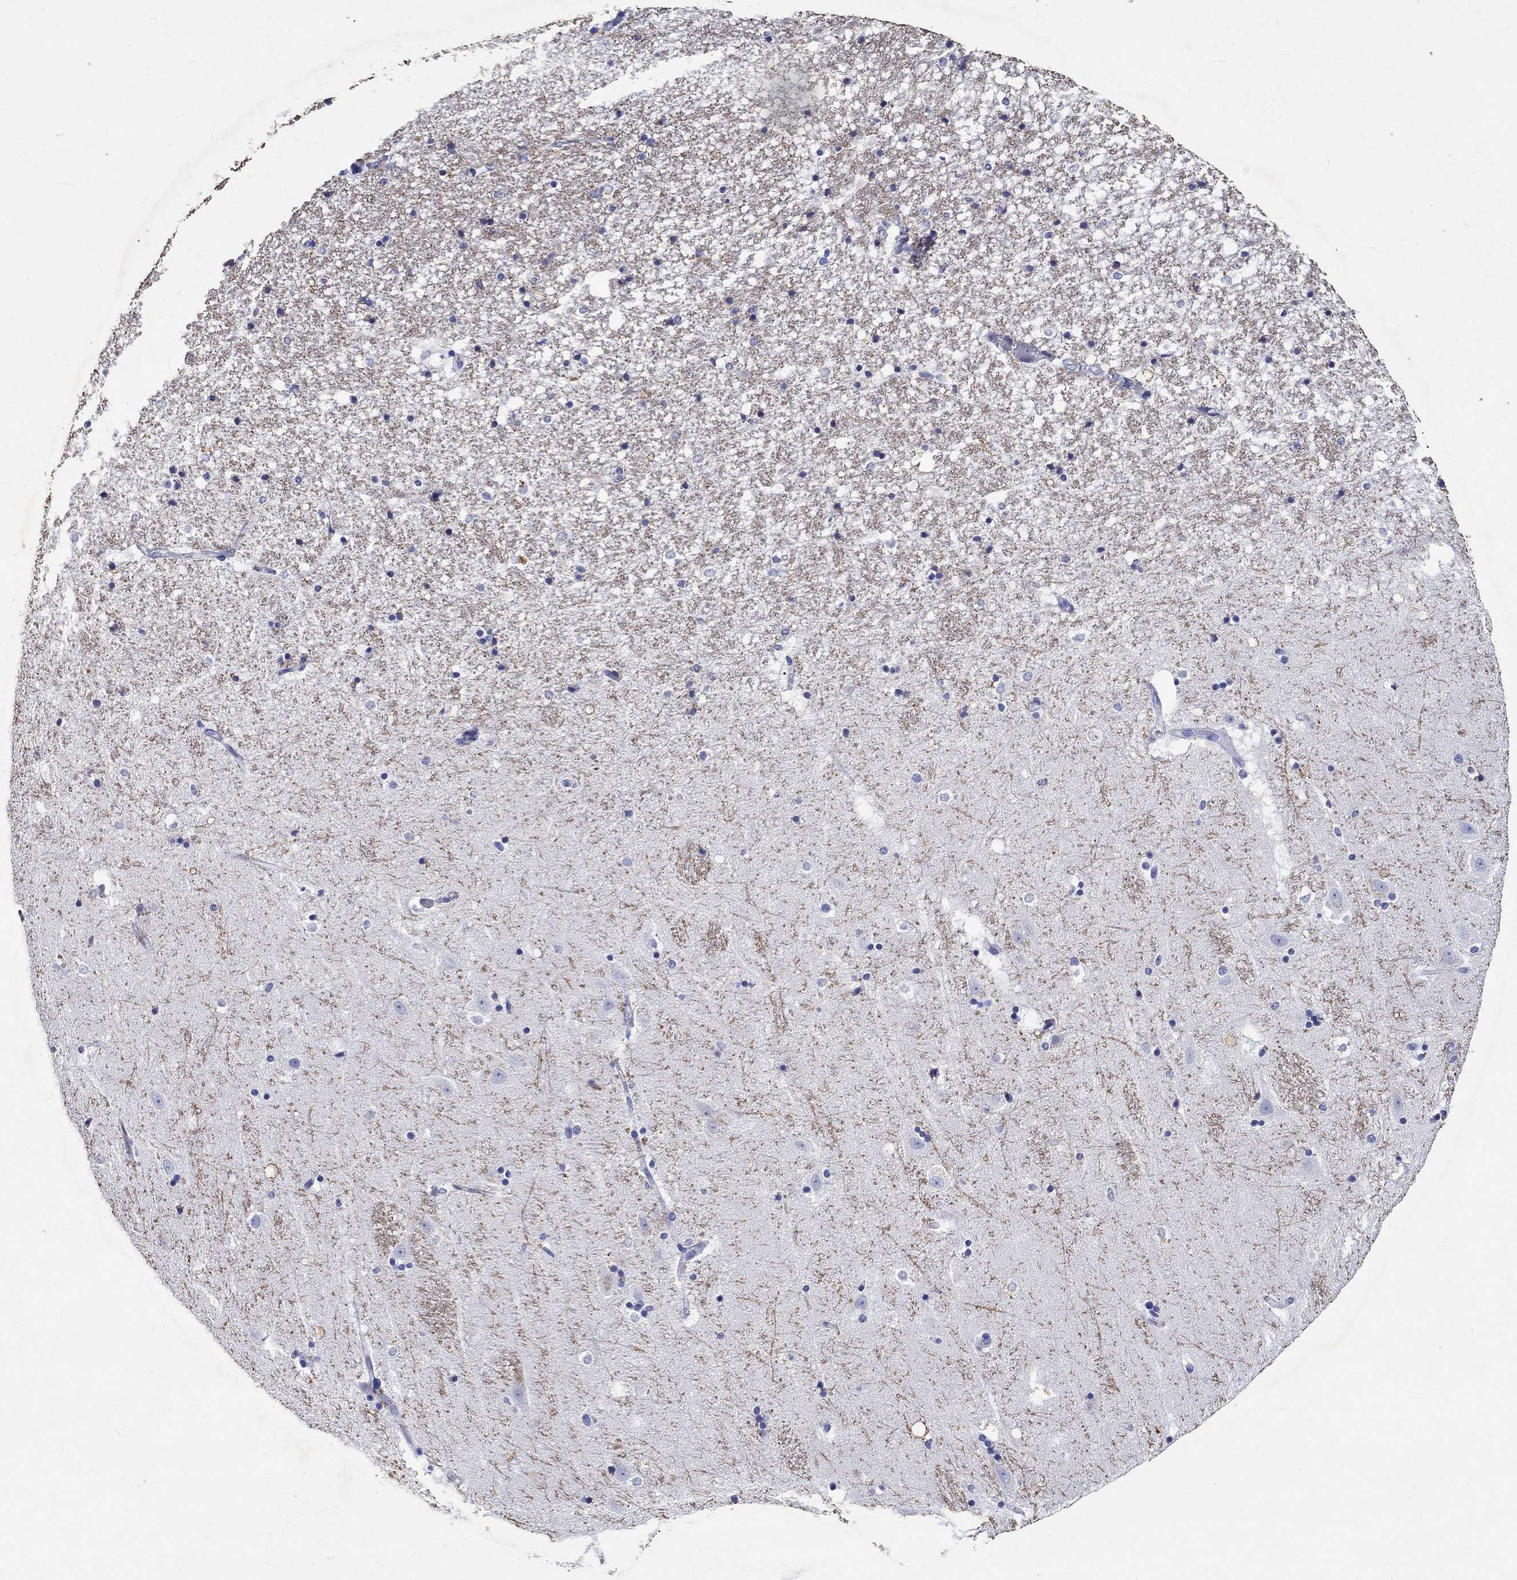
{"staining": {"intensity": "negative", "quantity": "none", "location": "none"}, "tissue": "hippocampus", "cell_type": "Glial cells", "image_type": "normal", "snomed": [{"axis": "morphology", "description": "Normal tissue, NOS"}, {"axis": "topography", "description": "Hippocampus"}], "caption": "Immunohistochemical staining of benign hippocampus reveals no significant positivity in glial cells.", "gene": "EPX", "patient": {"sex": "male", "age": 49}}